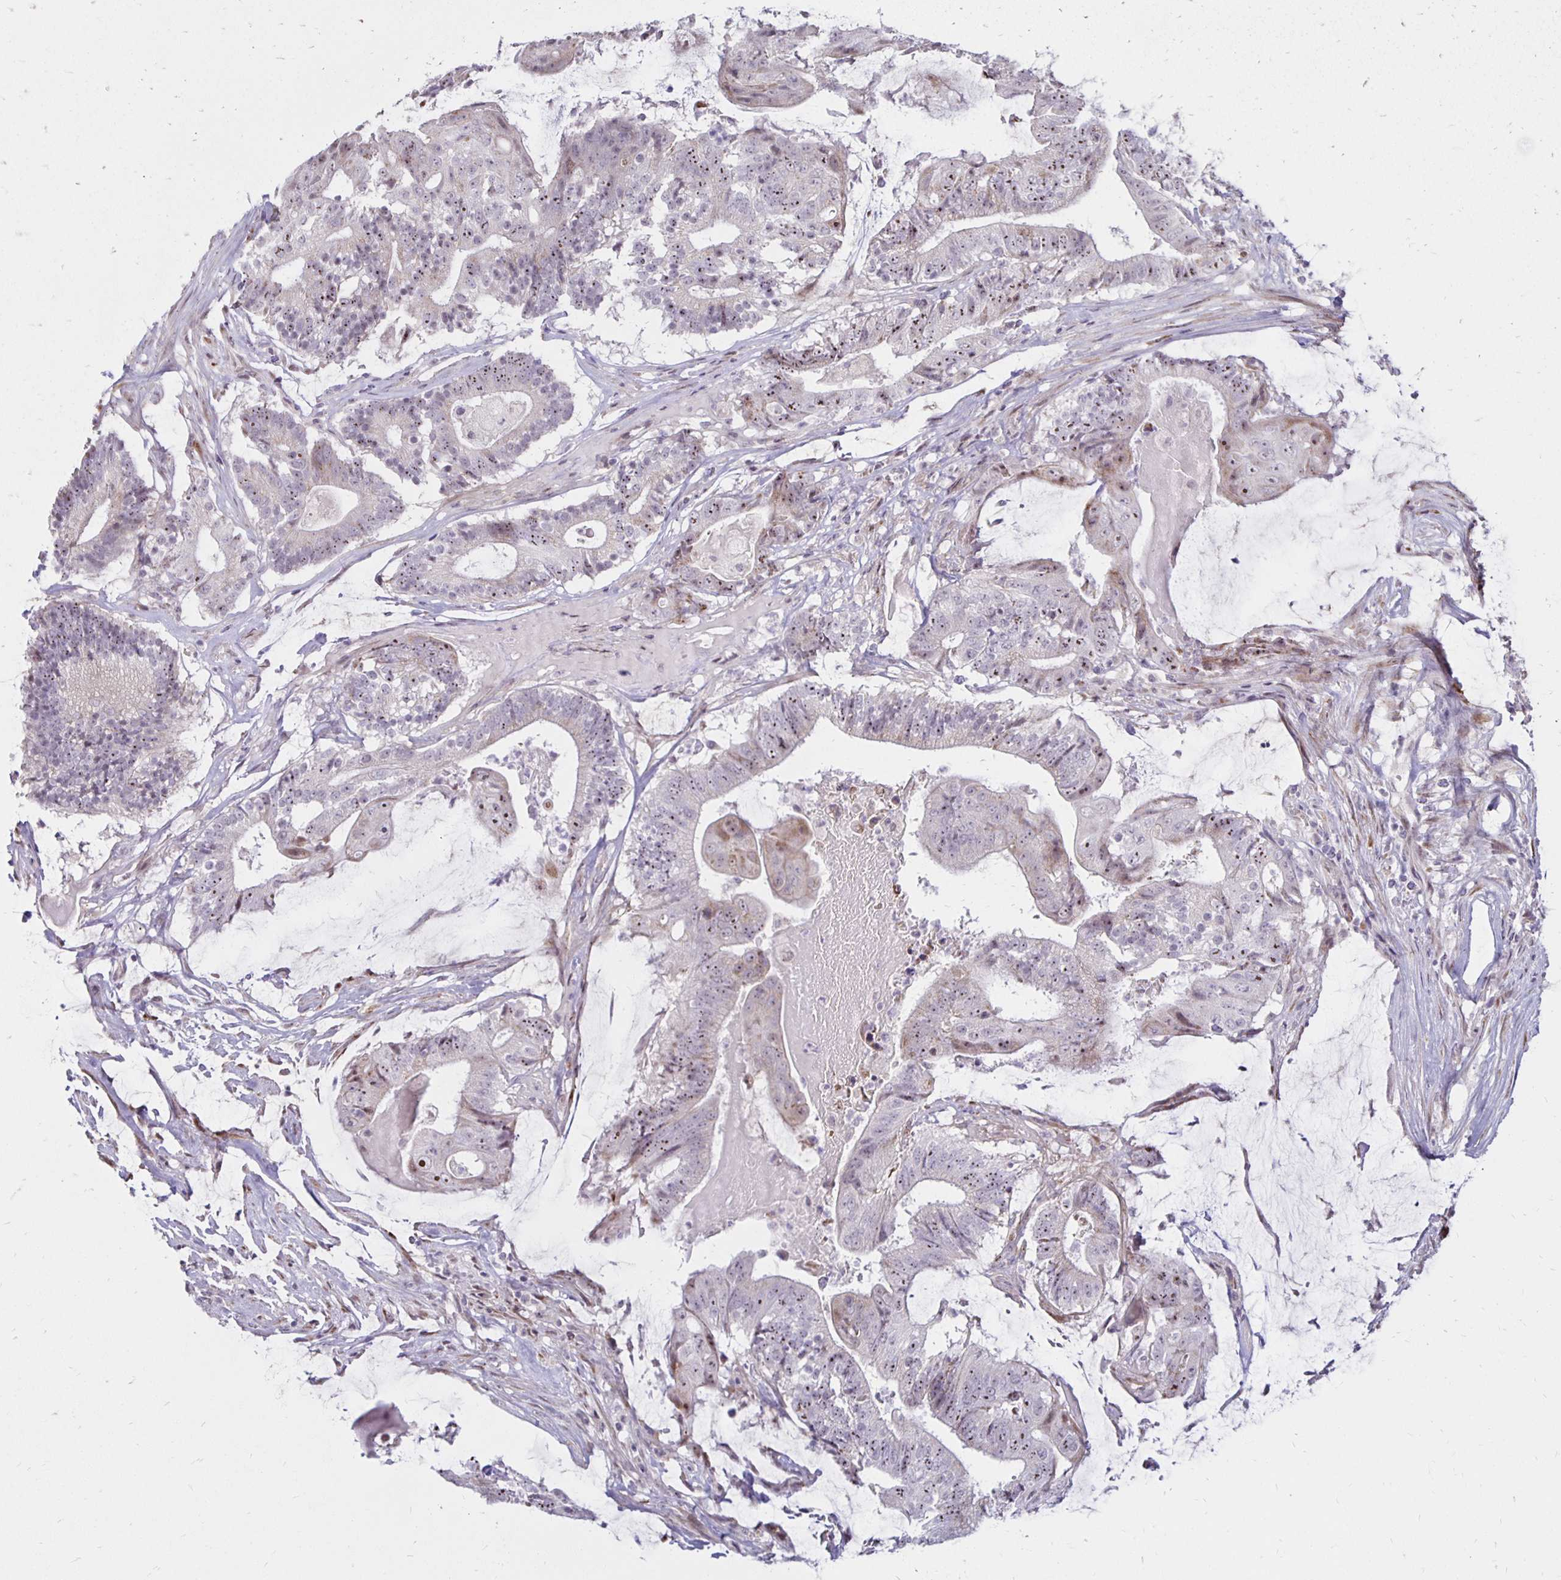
{"staining": {"intensity": "weak", "quantity": "25%-75%", "location": "nuclear"}, "tissue": "colorectal cancer", "cell_type": "Tumor cells", "image_type": "cancer", "snomed": [{"axis": "morphology", "description": "Adenocarcinoma, NOS"}, {"axis": "topography", "description": "Colon"}], "caption": "The image shows immunohistochemical staining of colorectal adenocarcinoma. There is weak nuclear positivity is present in approximately 25%-75% of tumor cells. (DAB (3,3'-diaminobenzidine) IHC, brown staining for protein, blue staining for nuclei).", "gene": "DAGLA", "patient": {"sex": "female", "age": 43}}